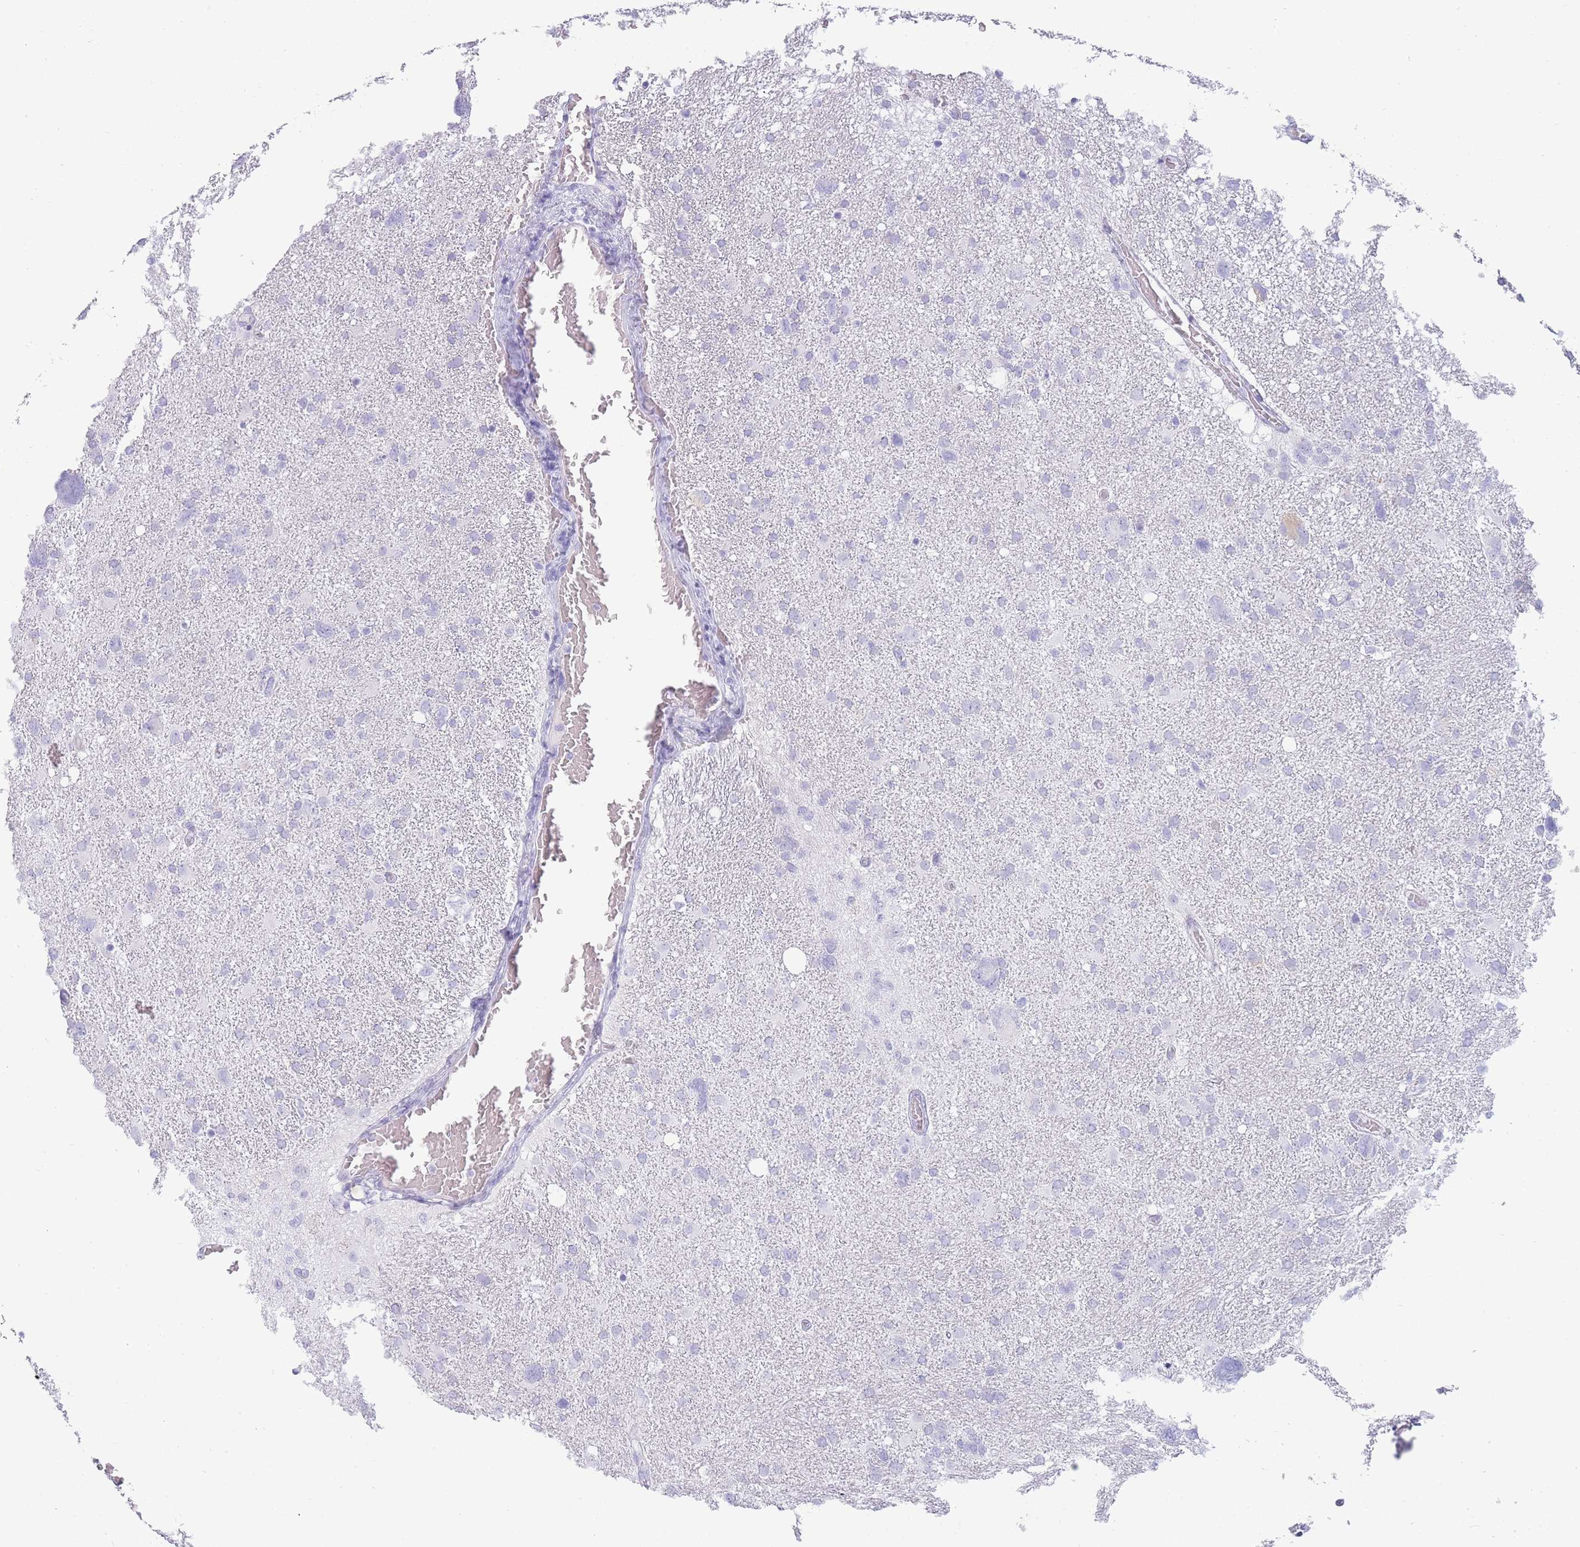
{"staining": {"intensity": "negative", "quantity": "none", "location": "none"}, "tissue": "glioma", "cell_type": "Tumor cells", "image_type": "cancer", "snomed": [{"axis": "morphology", "description": "Glioma, malignant, High grade"}, {"axis": "topography", "description": "Brain"}], "caption": "Immunohistochemistry (IHC) image of neoplastic tissue: high-grade glioma (malignant) stained with DAB demonstrates no significant protein staining in tumor cells.", "gene": "UPK1A", "patient": {"sex": "male", "age": 61}}